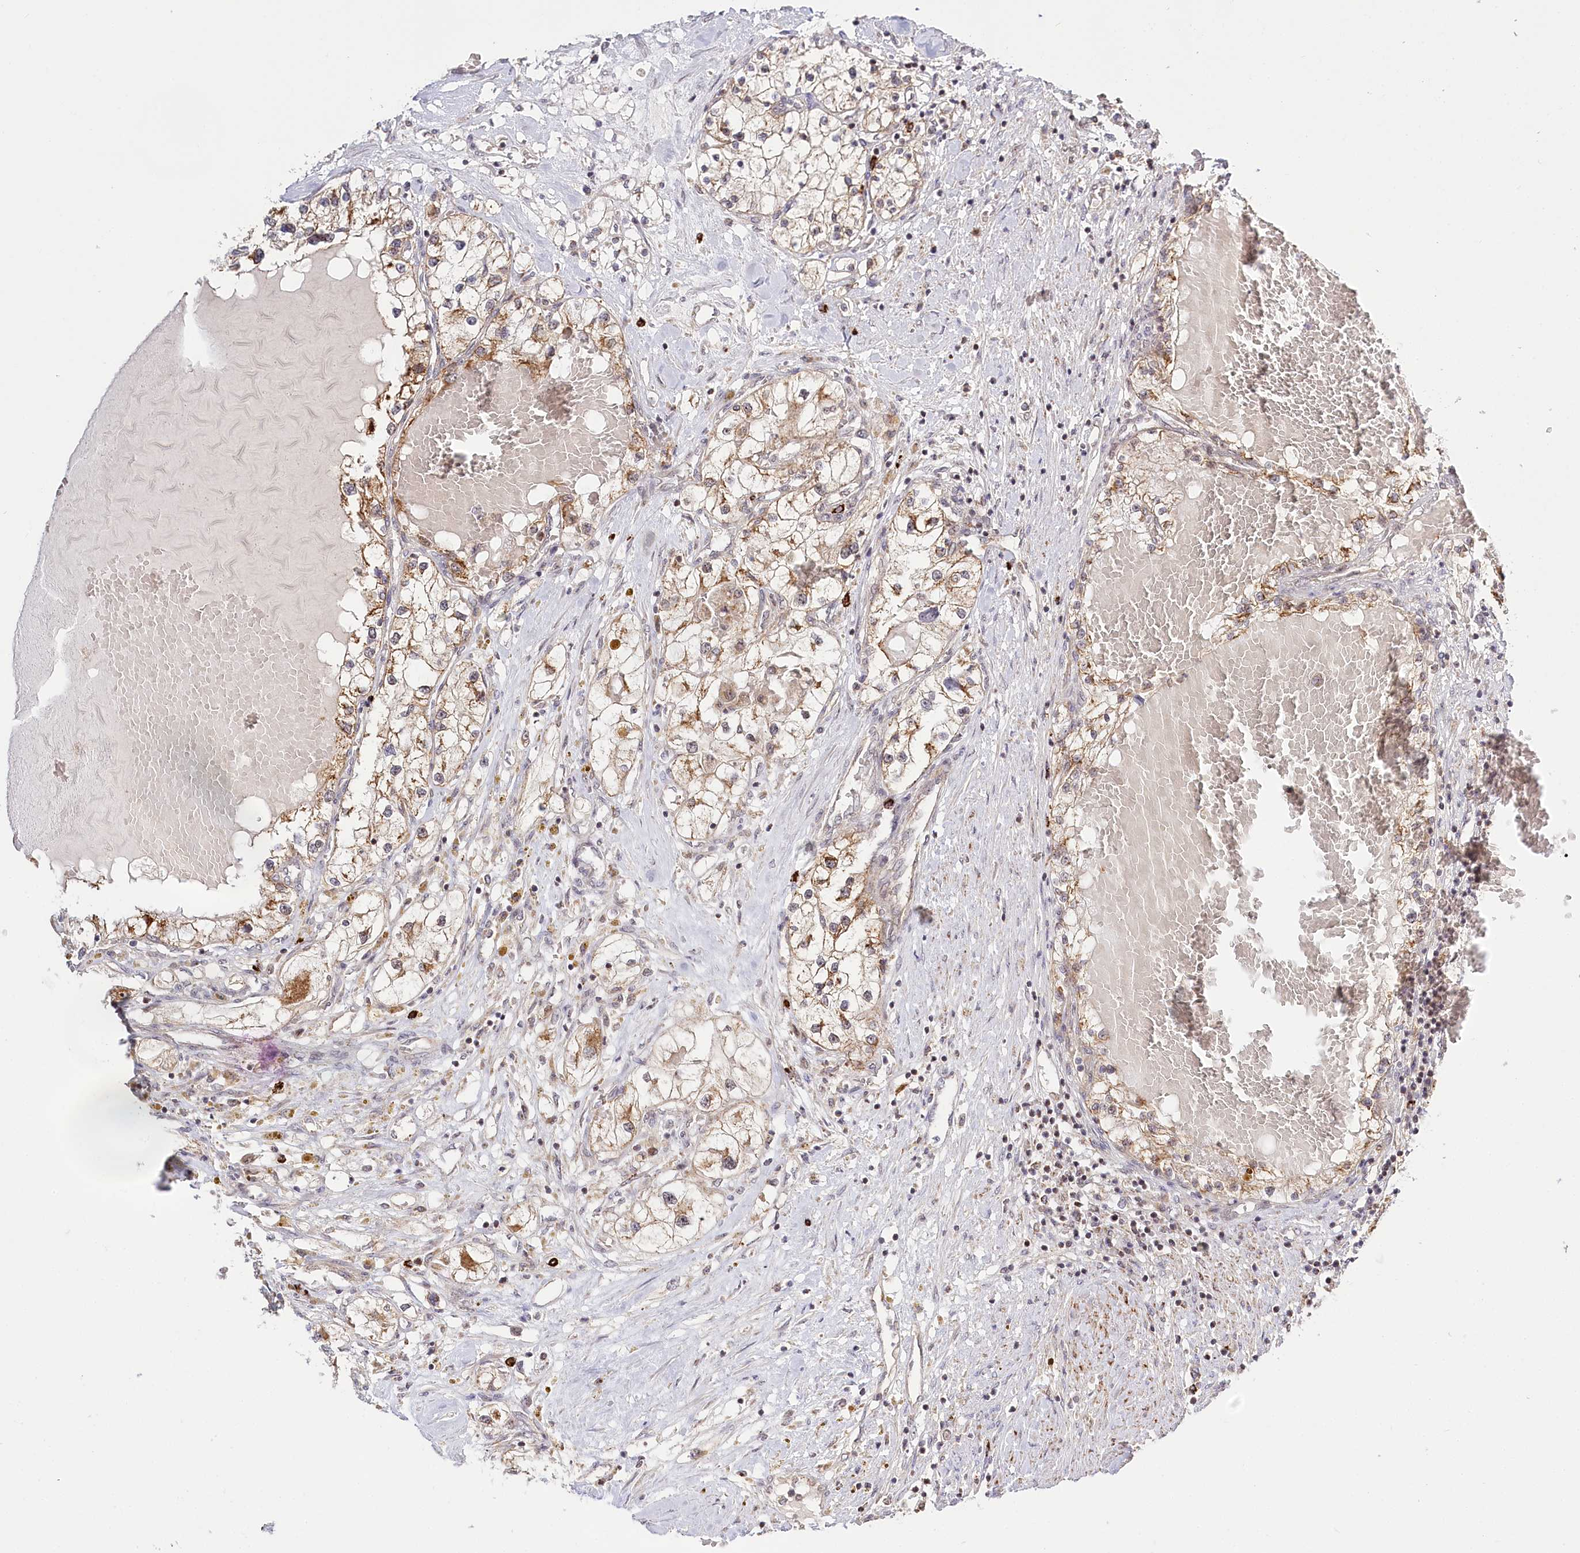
{"staining": {"intensity": "moderate", "quantity": "25%-75%", "location": "cytoplasmic/membranous"}, "tissue": "renal cancer", "cell_type": "Tumor cells", "image_type": "cancer", "snomed": [{"axis": "morphology", "description": "Normal tissue, NOS"}, {"axis": "morphology", "description": "Adenocarcinoma, NOS"}, {"axis": "topography", "description": "Kidney"}], "caption": "Human renal cancer (adenocarcinoma) stained with a protein marker shows moderate staining in tumor cells.", "gene": "RTN4IP1", "patient": {"sex": "male", "age": 68}}